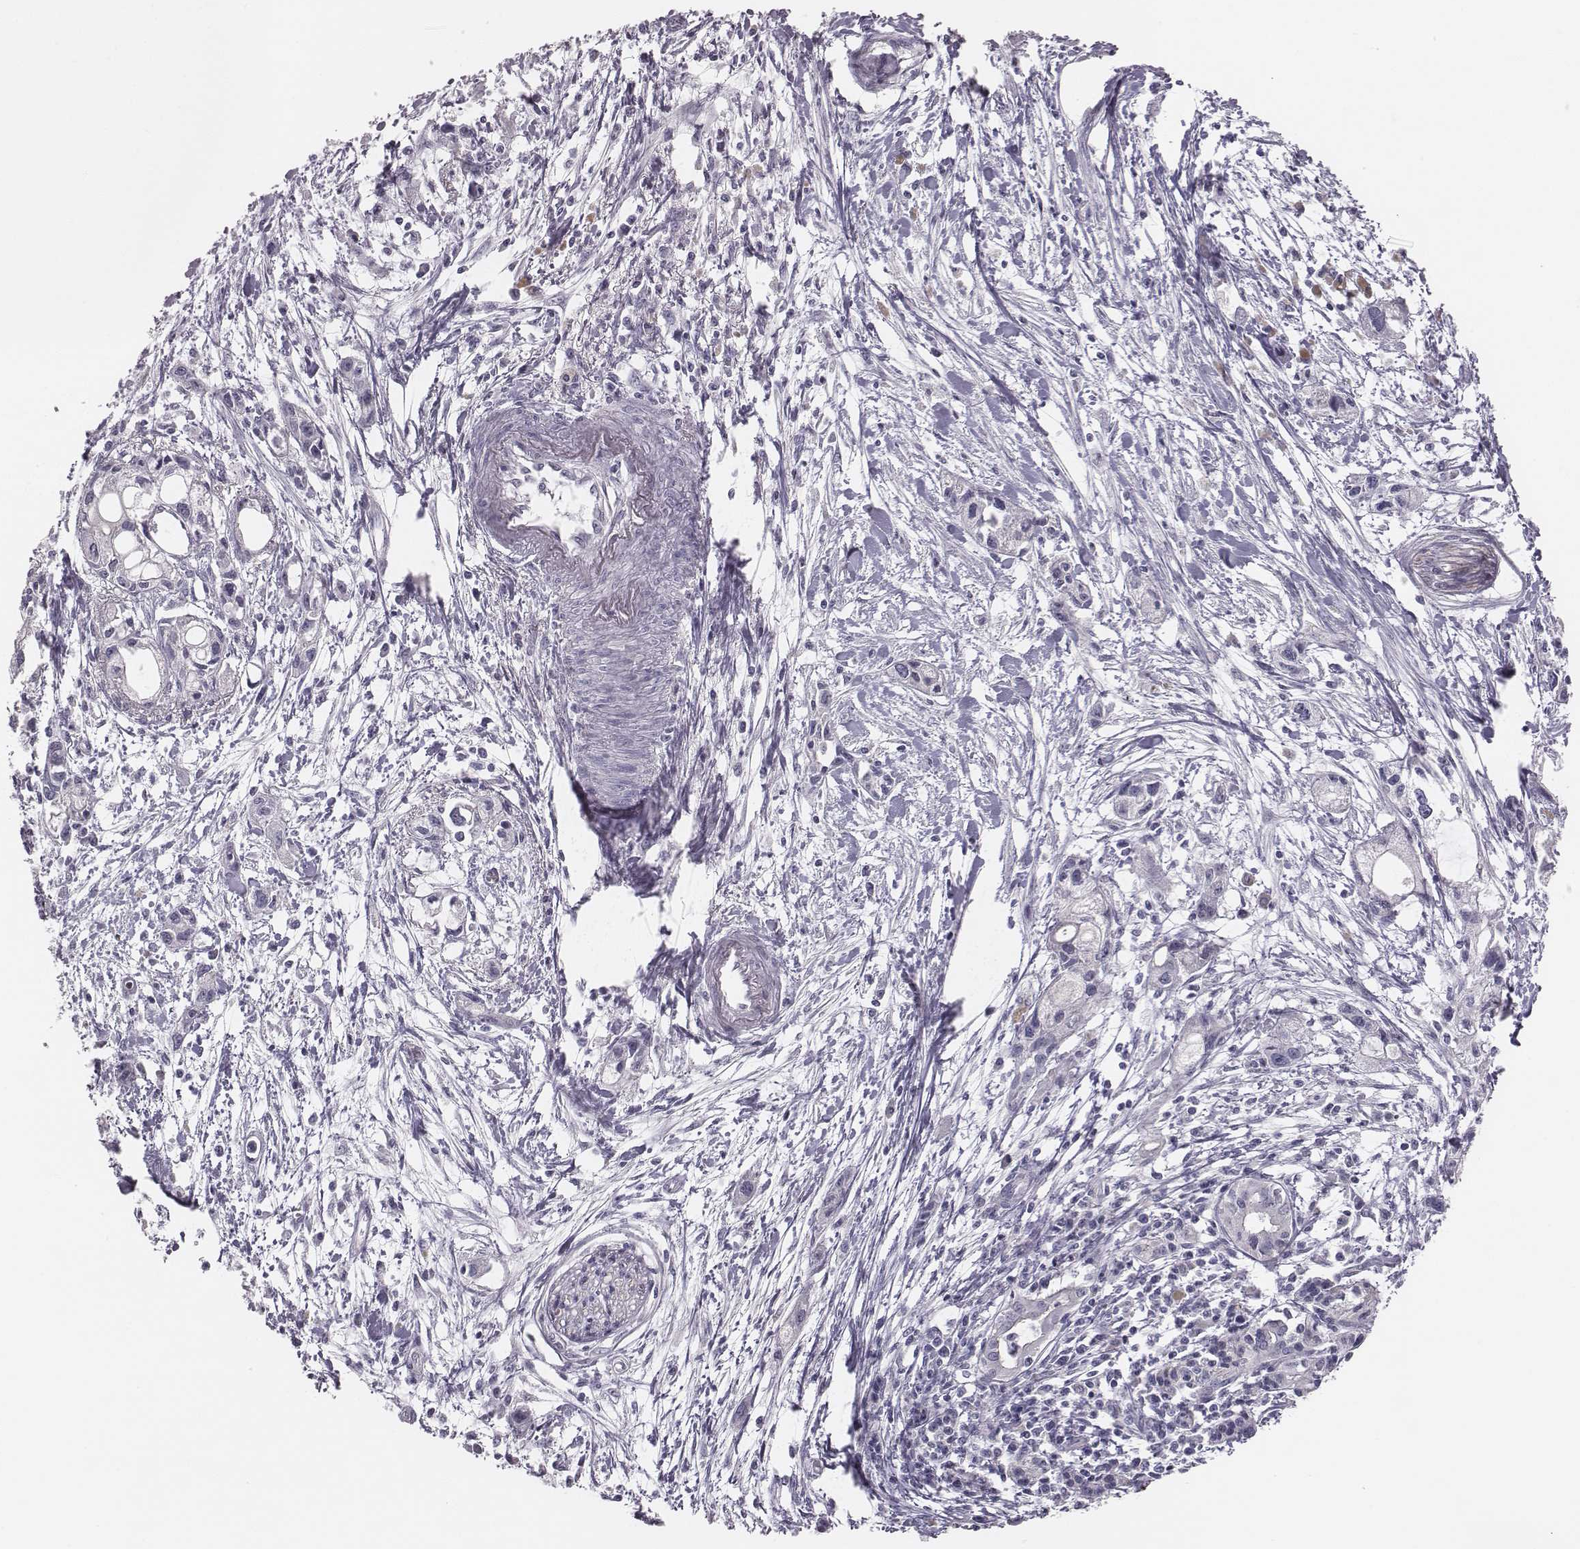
{"staining": {"intensity": "negative", "quantity": "none", "location": "none"}, "tissue": "pancreatic cancer", "cell_type": "Tumor cells", "image_type": "cancer", "snomed": [{"axis": "morphology", "description": "Adenocarcinoma, NOS"}, {"axis": "topography", "description": "Pancreas"}], "caption": "Photomicrograph shows no significant protein positivity in tumor cells of pancreatic cancer (adenocarcinoma). The staining was performed using DAB to visualize the protein expression in brown, while the nuclei were stained in blue with hematoxylin (Magnification: 20x).", "gene": "CACNG4", "patient": {"sex": "female", "age": 61}}